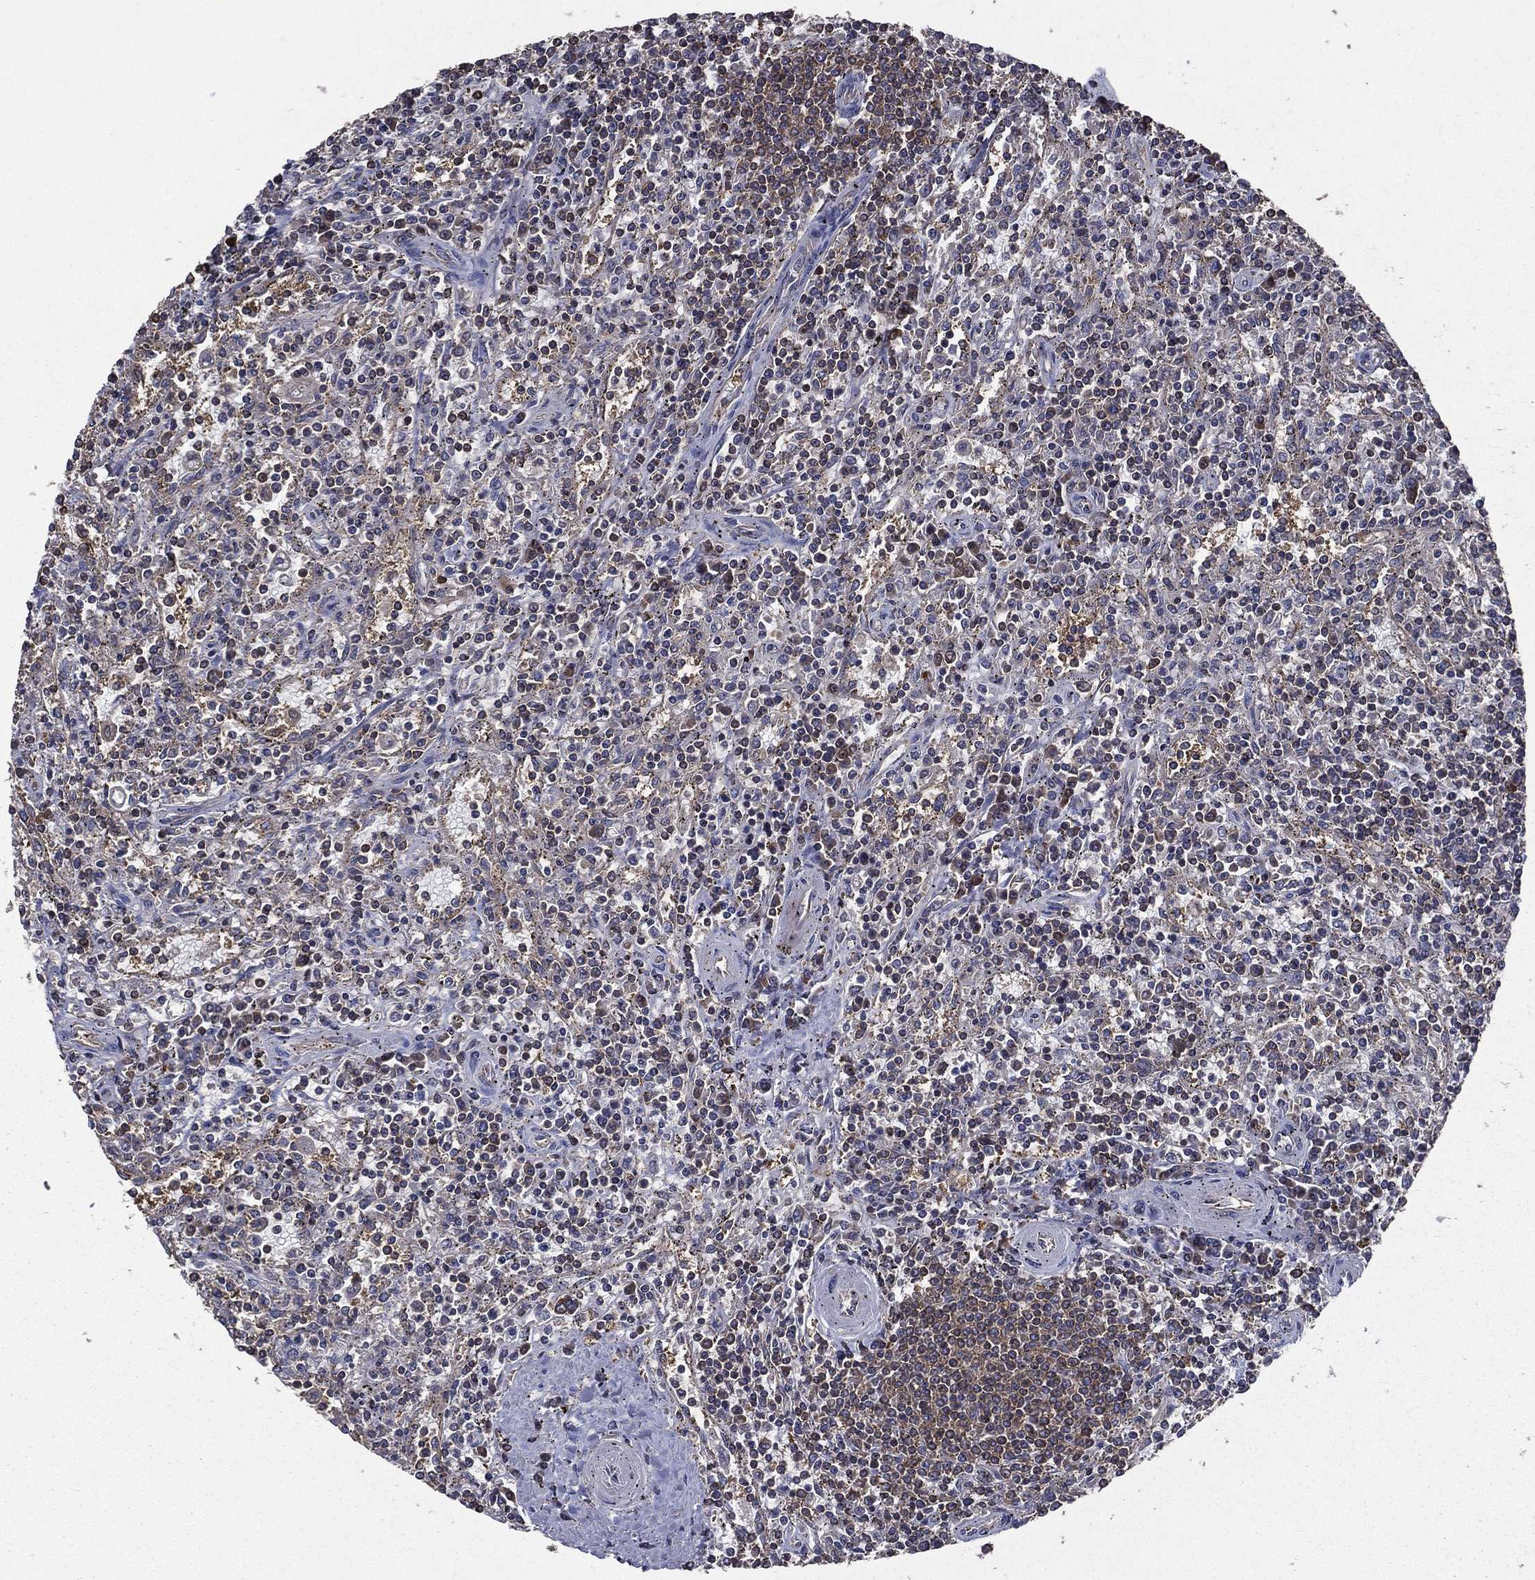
{"staining": {"intensity": "weak", "quantity": "<25%", "location": "cytoplasmic/membranous"}, "tissue": "lymphoma", "cell_type": "Tumor cells", "image_type": "cancer", "snomed": [{"axis": "morphology", "description": "Malignant lymphoma, non-Hodgkin's type, Low grade"}, {"axis": "topography", "description": "Spleen"}], "caption": "High power microscopy histopathology image of an immunohistochemistry (IHC) histopathology image of low-grade malignant lymphoma, non-Hodgkin's type, revealing no significant expression in tumor cells.", "gene": "SARS1", "patient": {"sex": "male", "age": 62}}